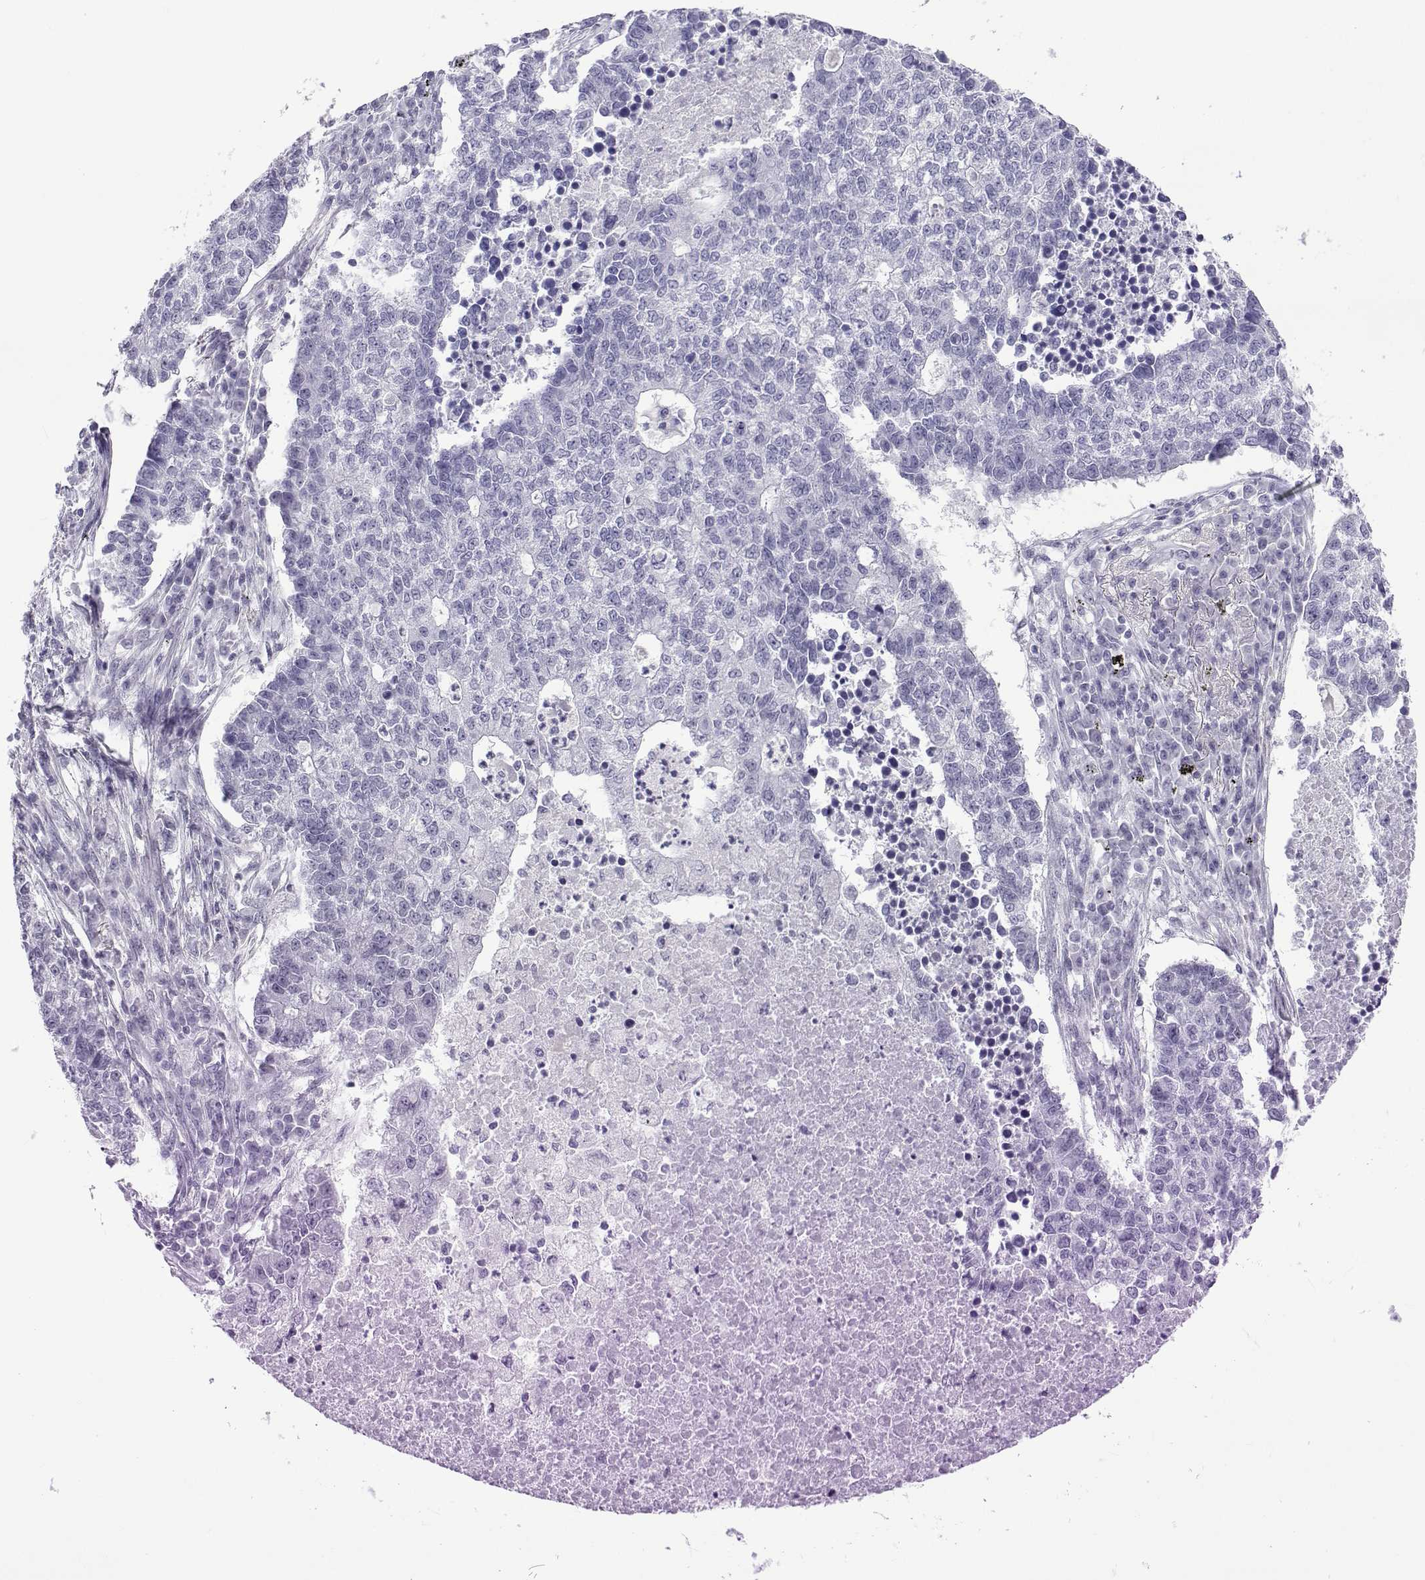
{"staining": {"intensity": "negative", "quantity": "none", "location": "none"}, "tissue": "lung cancer", "cell_type": "Tumor cells", "image_type": "cancer", "snomed": [{"axis": "morphology", "description": "Adenocarcinoma, NOS"}, {"axis": "topography", "description": "Lung"}], "caption": "Lung adenocarcinoma was stained to show a protein in brown. There is no significant expression in tumor cells.", "gene": "ACTL7A", "patient": {"sex": "male", "age": 57}}